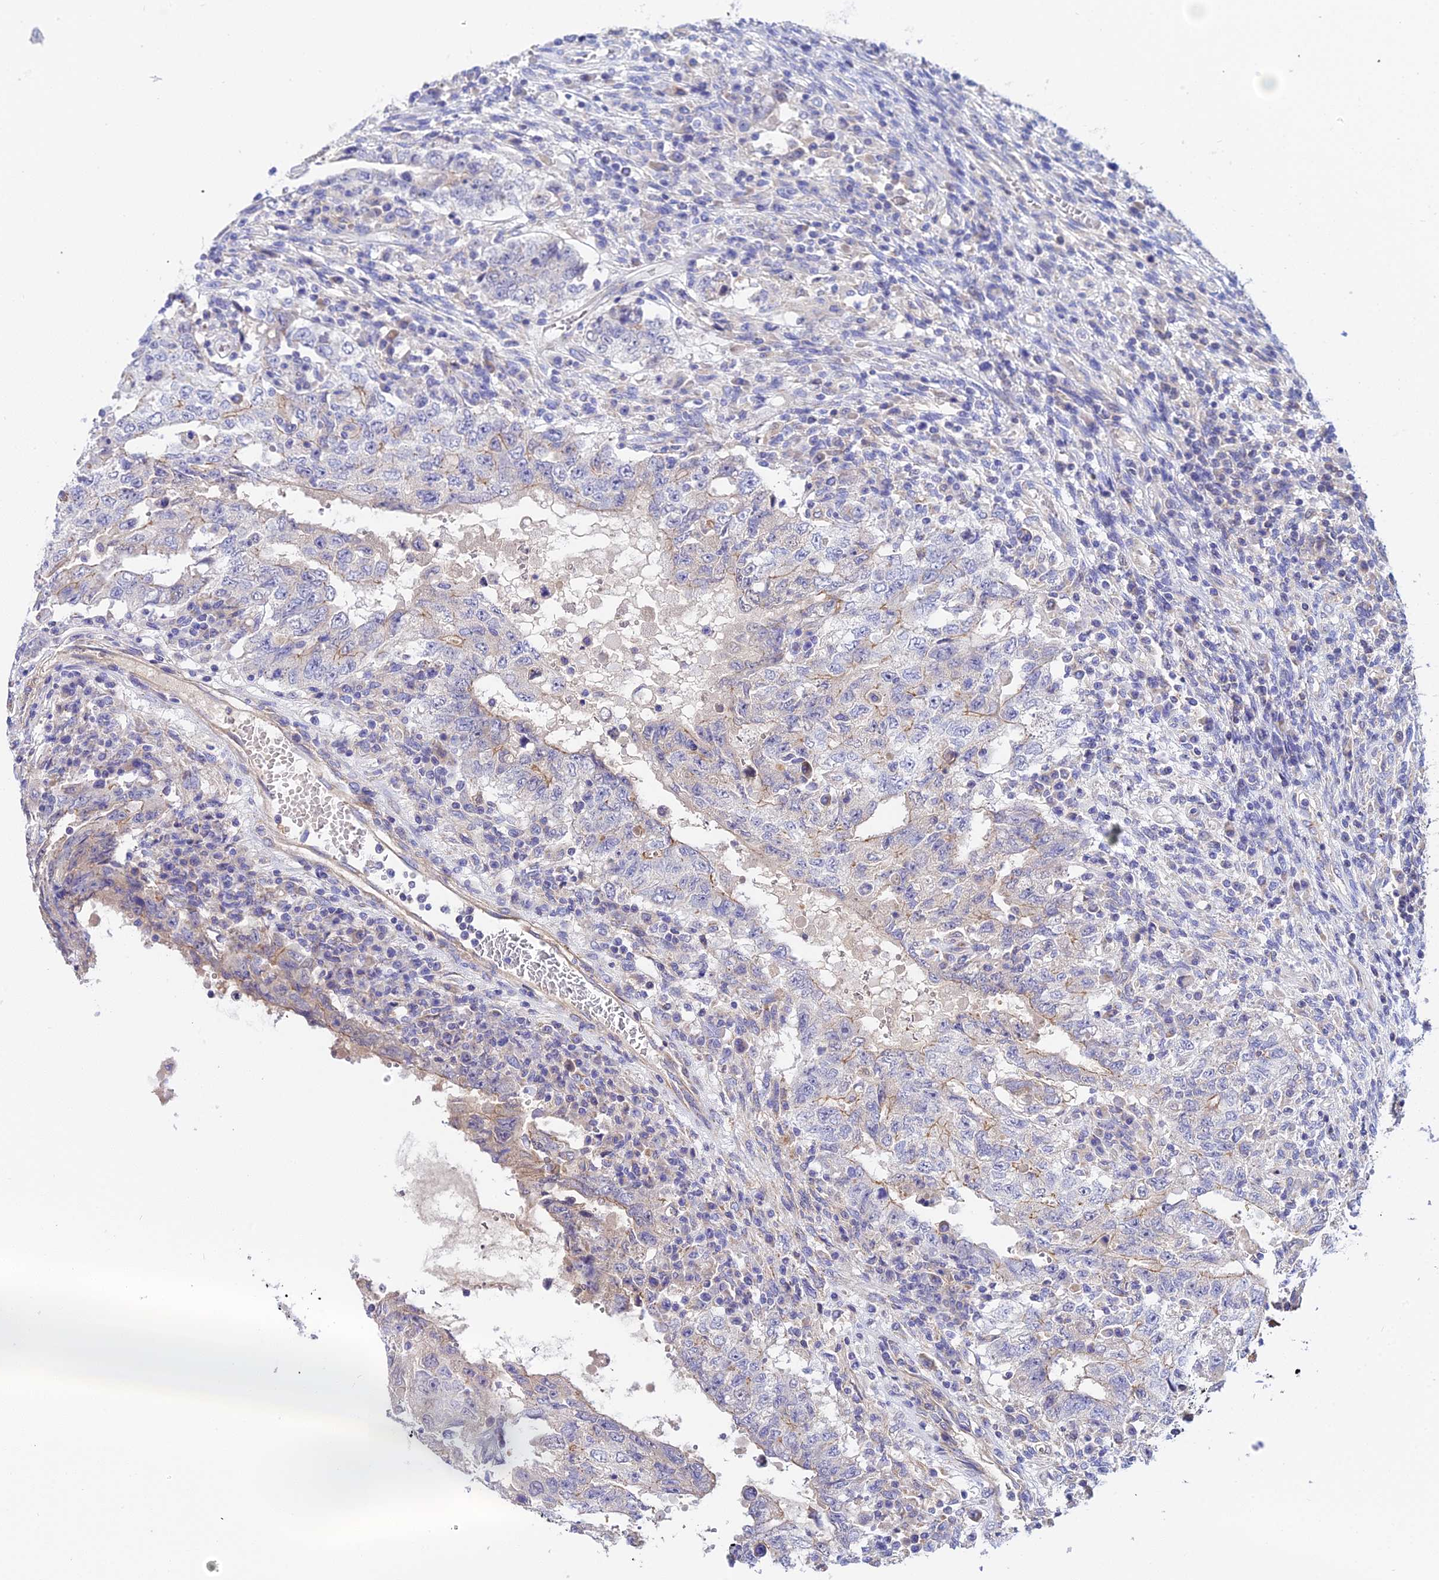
{"staining": {"intensity": "moderate", "quantity": "<25%", "location": "cytoplasmic/membranous"}, "tissue": "testis cancer", "cell_type": "Tumor cells", "image_type": "cancer", "snomed": [{"axis": "morphology", "description": "Carcinoma, Embryonal, NOS"}, {"axis": "topography", "description": "Testis"}], "caption": "IHC micrograph of testis embryonal carcinoma stained for a protein (brown), which demonstrates low levels of moderate cytoplasmic/membranous expression in approximately <25% of tumor cells.", "gene": "ACOT2", "patient": {"sex": "male", "age": 26}}